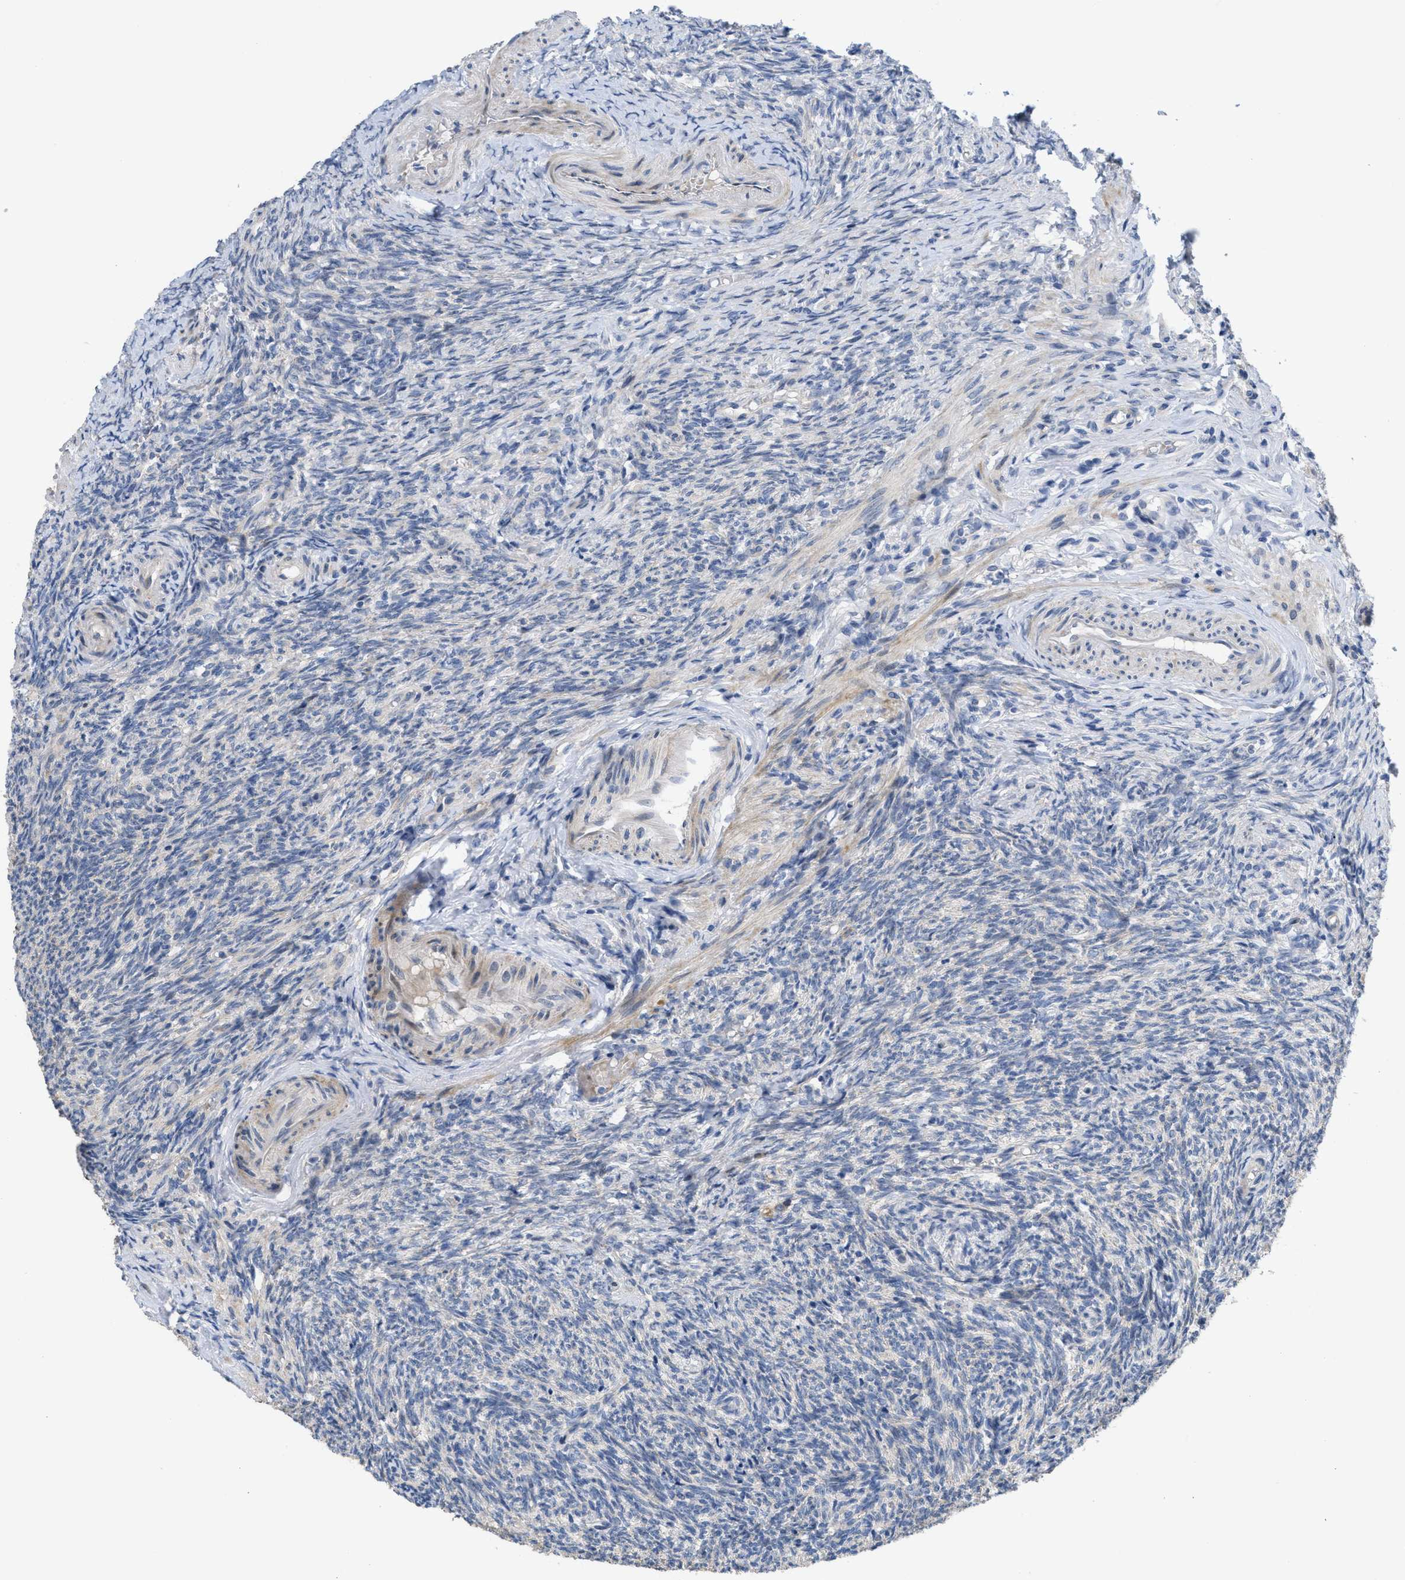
{"staining": {"intensity": "weak", "quantity": "25%-75%", "location": "cytoplasmic/membranous"}, "tissue": "ovary", "cell_type": "Follicle cells", "image_type": "normal", "snomed": [{"axis": "morphology", "description": "Normal tissue, NOS"}, {"axis": "topography", "description": "Ovary"}], "caption": "Benign ovary displays weak cytoplasmic/membranous expression in about 25%-75% of follicle cells, visualized by immunohistochemistry. (brown staining indicates protein expression, while blue staining denotes nuclei).", "gene": "CDPF1", "patient": {"sex": "female", "age": 41}}